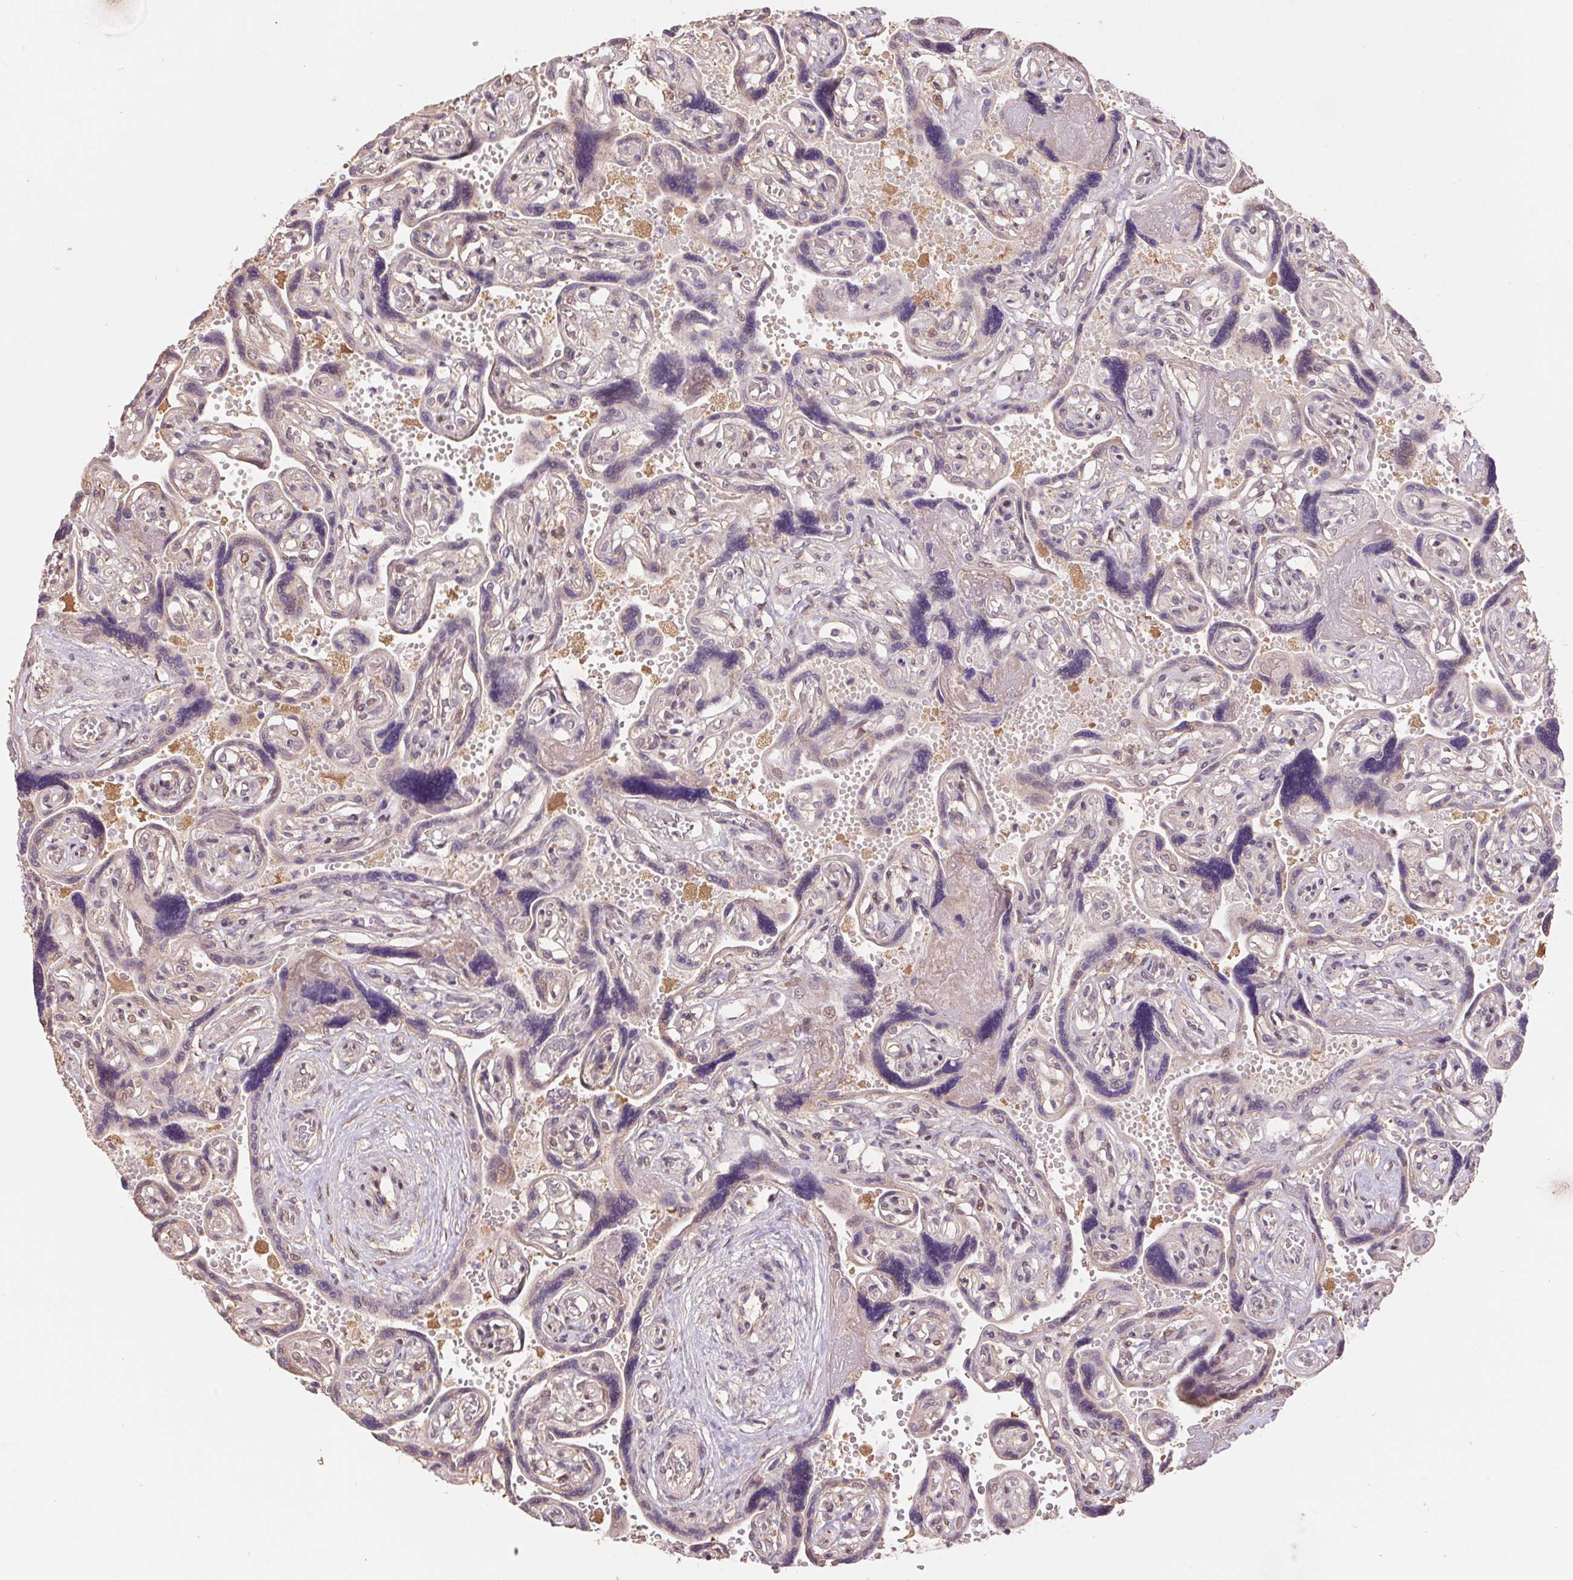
{"staining": {"intensity": "moderate", "quantity": ">75%", "location": "cytoplasmic/membranous,nuclear"}, "tissue": "placenta", "cell_type": "Decidual cells", "image_type": "normal", "snomed": [{"axis": "morphology", "description": "Normal tissue, NOS"}, {"axis": "topography", "description": "Placenta"}], "caption": "Decidual cells exhibit moderate cytoplasmic/membranous,nuclear staining in approximately >75% of cells in normal placenta.", "gene": "CUTA", "patient": {"sex": "female", "age": 32}}